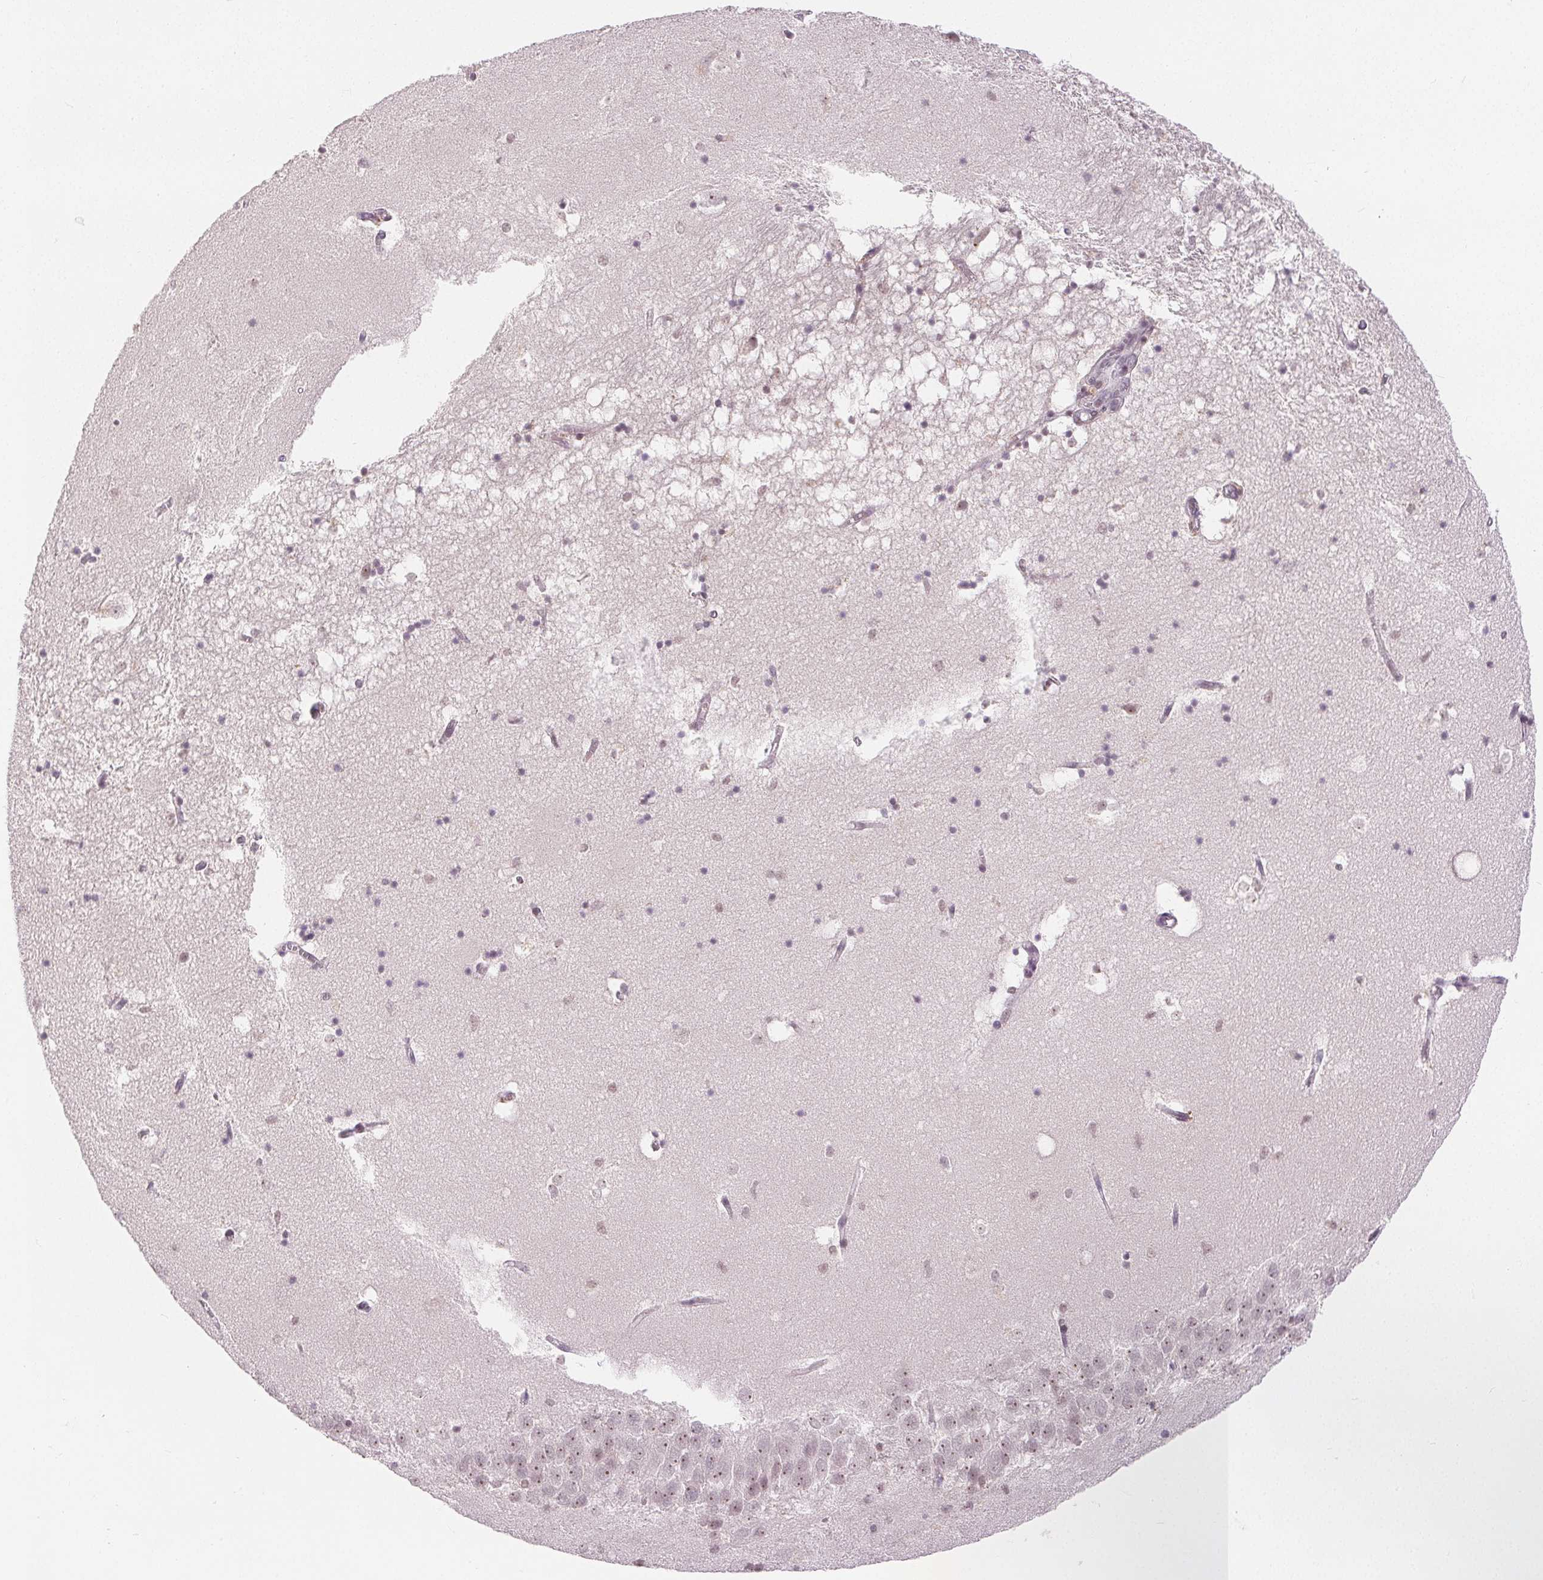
{"staining": {"intensity": "weak", "quantity": "25%-75%", "location": "nuclear"}, "tissue": "hippocampus", "cell_type": "Glial cells", "image_type": "normal", "snomed": [{"axis": "morphology", "description": "Normal tissue, NOS"}, {"axis": "topography", "description": "Hippocampus"}], "caption": "Glial cells display low levels of weak nuclear staining in about 25%-75% of cells in unremarkable human hippocampus.", "gene": "DEK", "patient": {"sex": "male", "age": 58}}